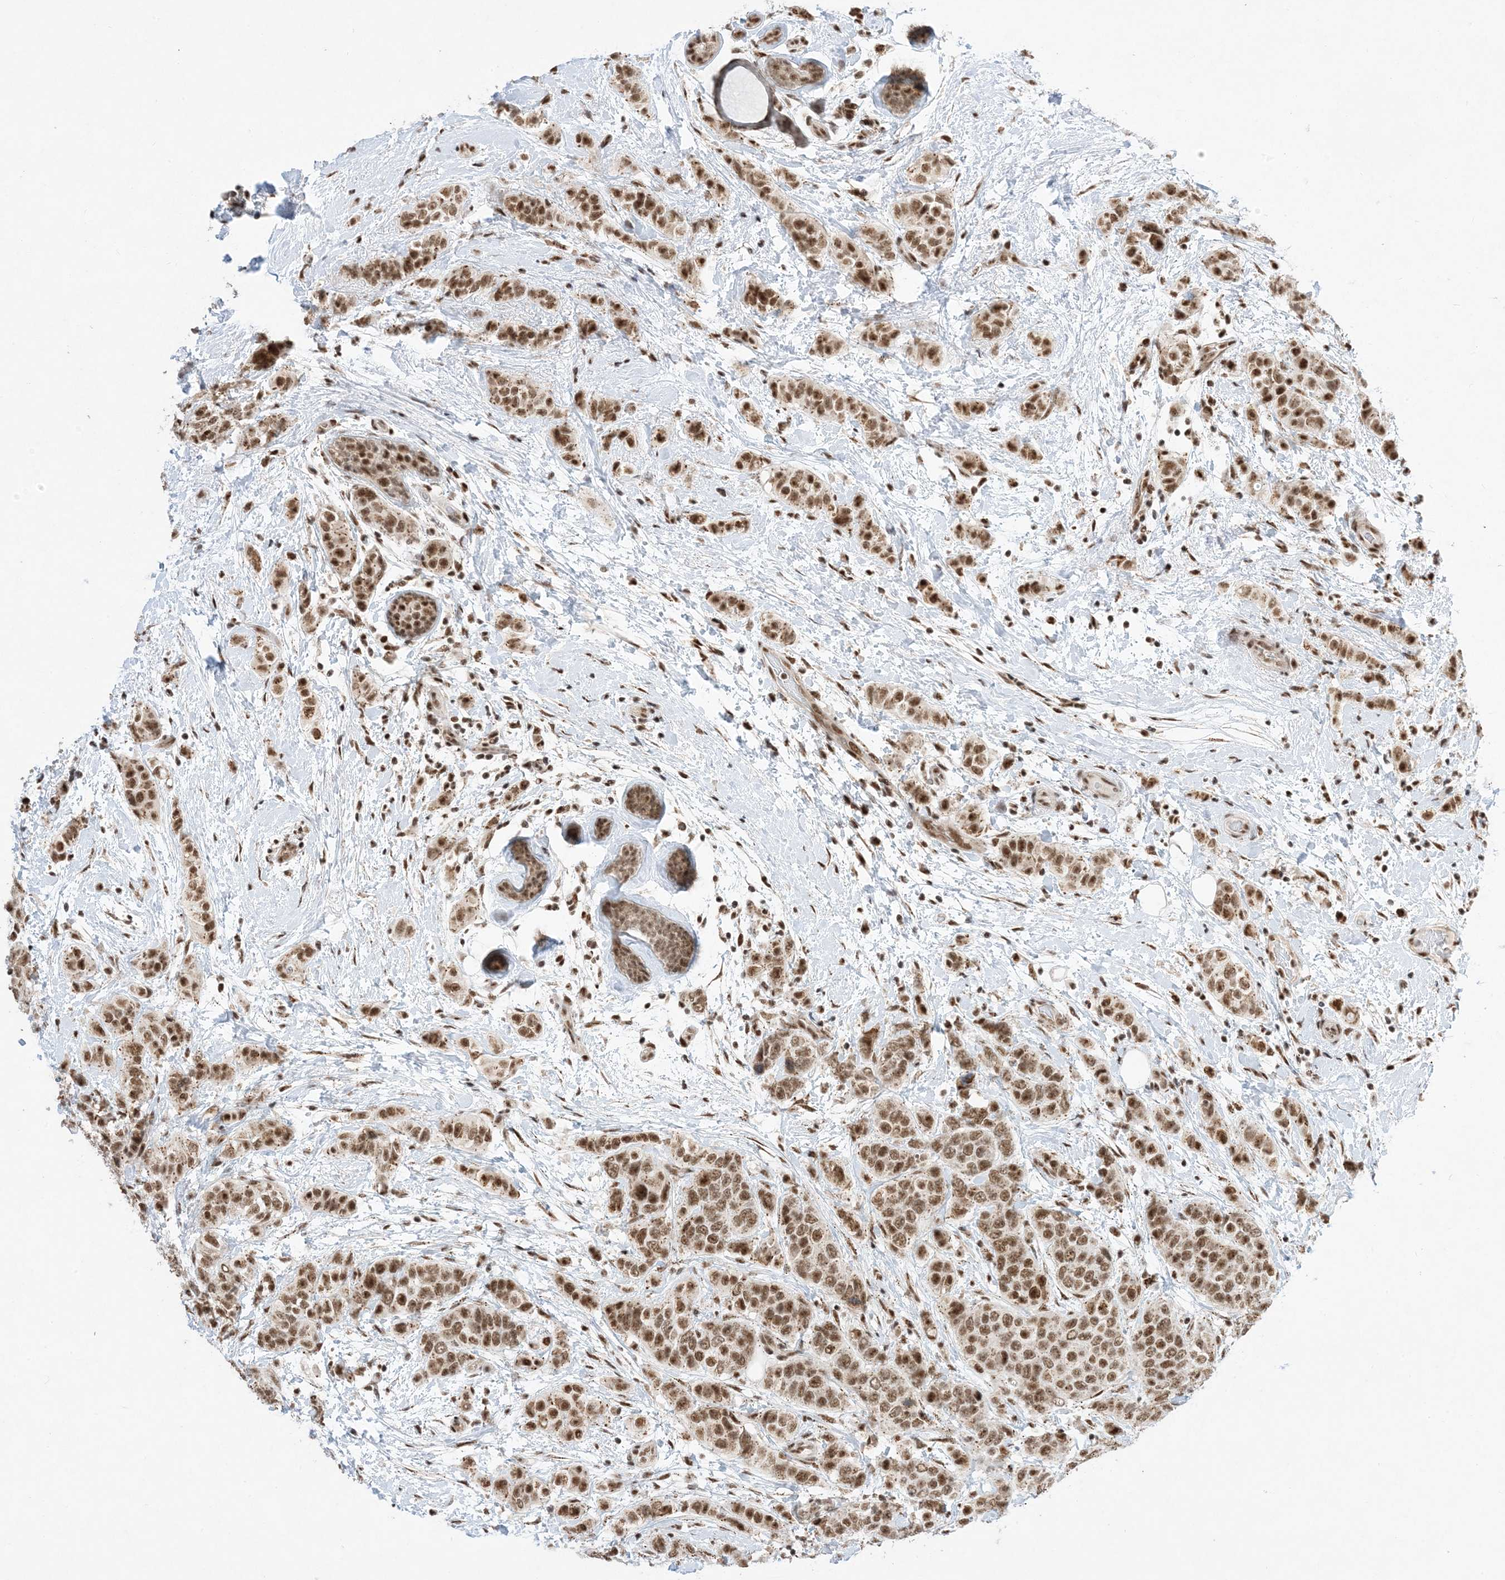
{"staining": {"intensity": "moderate", "quantity": ">75%", "location": "nuclear"}, "tissue": "breast cancer", "cell_type": "Tumor cells", "image_type": "cancer", "snomed": [{"axis": "morphology", "description": "Lobular carcinoma"}, {"axis": "topography", "description": "Breast"}], "caption": "A high-resolution image shows immunohistochemistry staining of lobular carcinoma (breast), which demonstrates moderate nuclear expression in about >75% of tumor cells.", "gene": "SF3A3", "patient": {"sex": "female", "age": 51}}